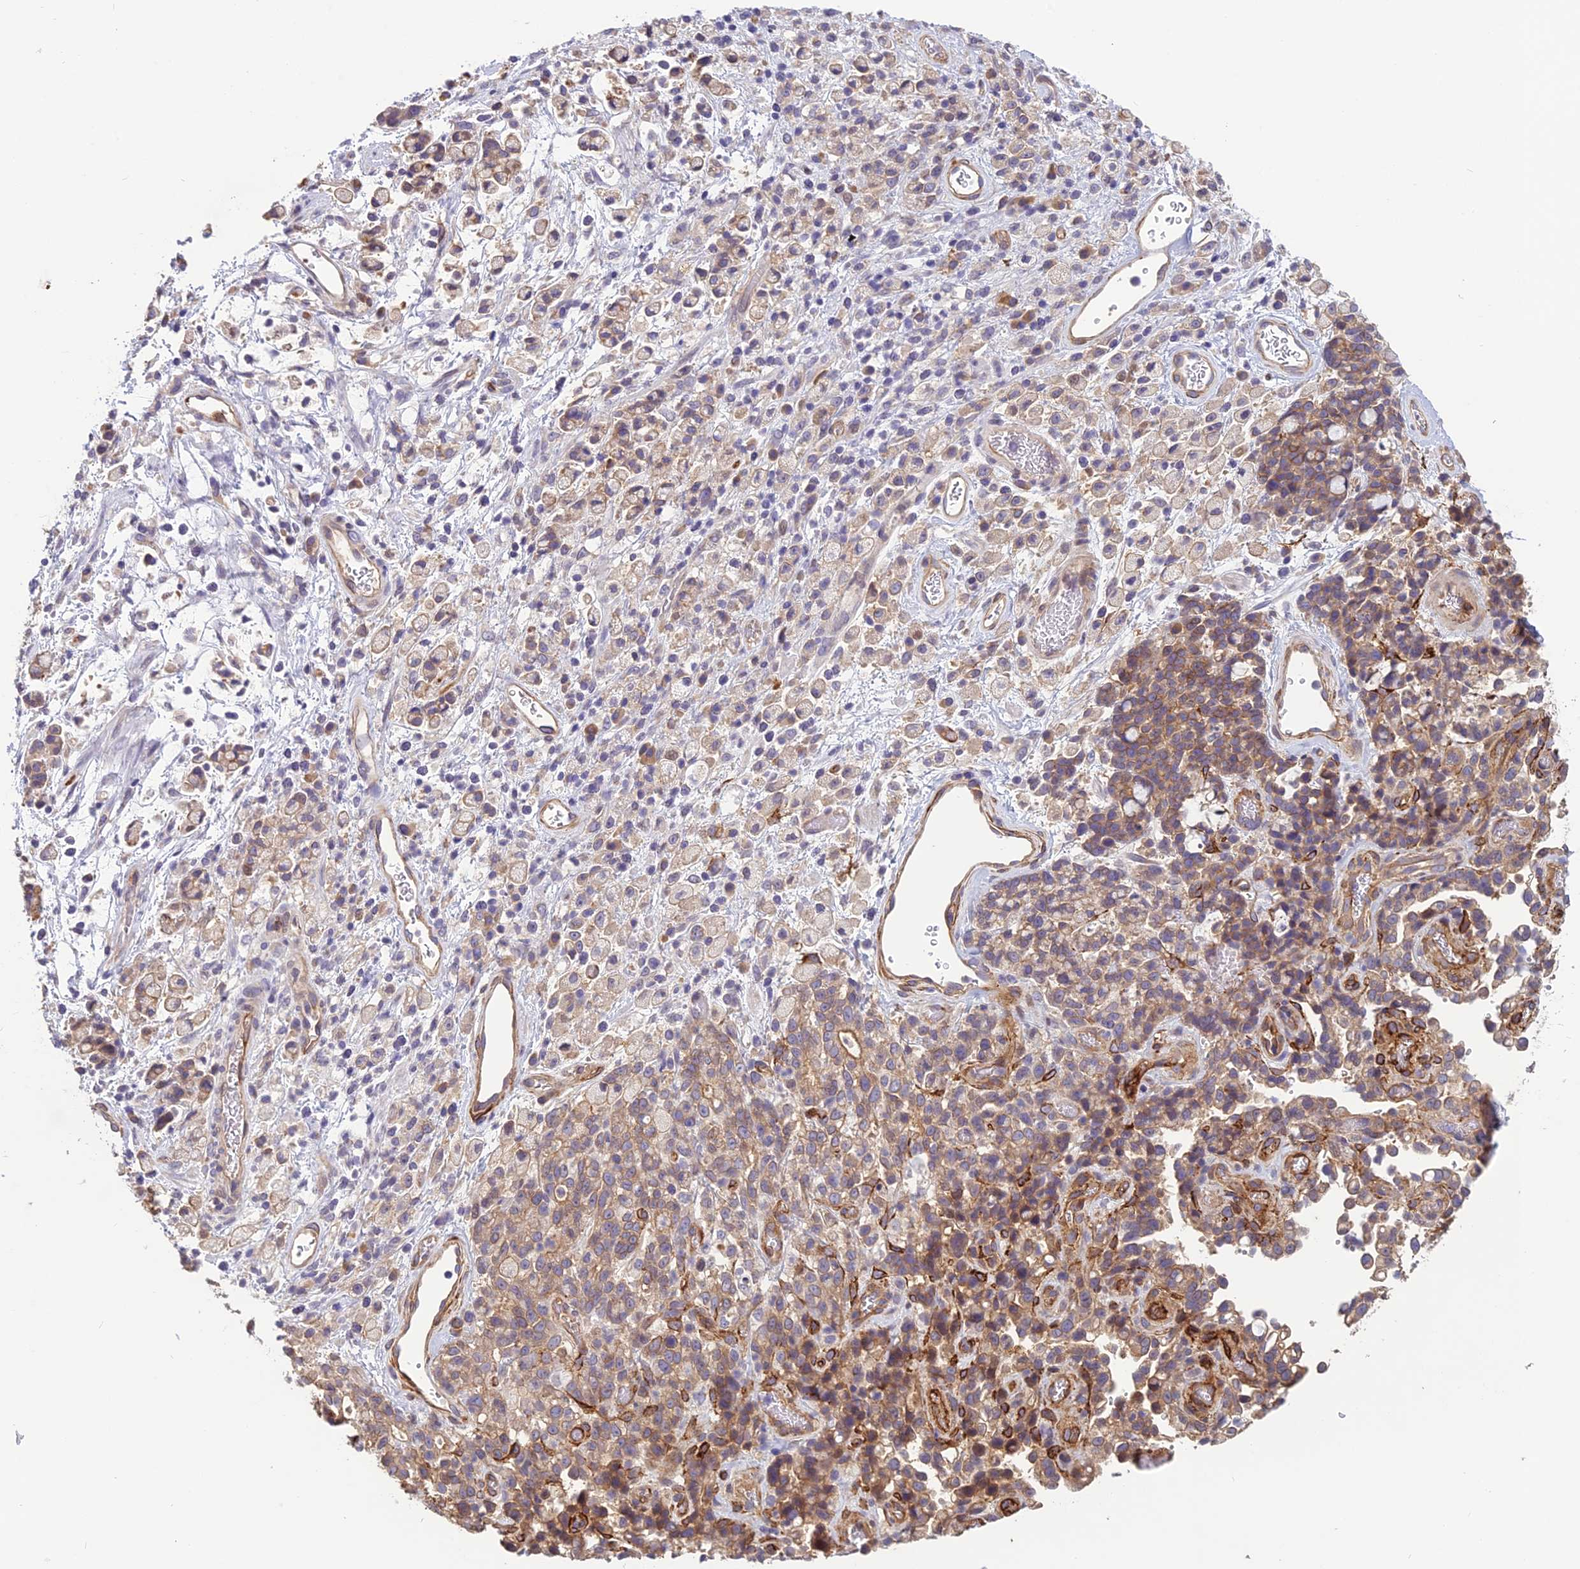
{"staining": {"intensity": "moderate", "quantity": "25%-75%", "location": "cytoplasmic/membranous"}, "tissue": "stomach cancer", "cell_type": "Tumor cells", "image_type": "cancer", "snomed": [{"axis": "morphology", "description": "Adenocarcinoma, NOS"}, {"axis": "topography", "description": "Stomach"}], "caption": "The image exhibits staining of adenocarcinoma (stomach), revealing moderate cytoplasmic/membranous protein positivity (brown color) within tumor cells.", "gene": "TSPAN15", "patient": {"sex": "female", "age": 60}}